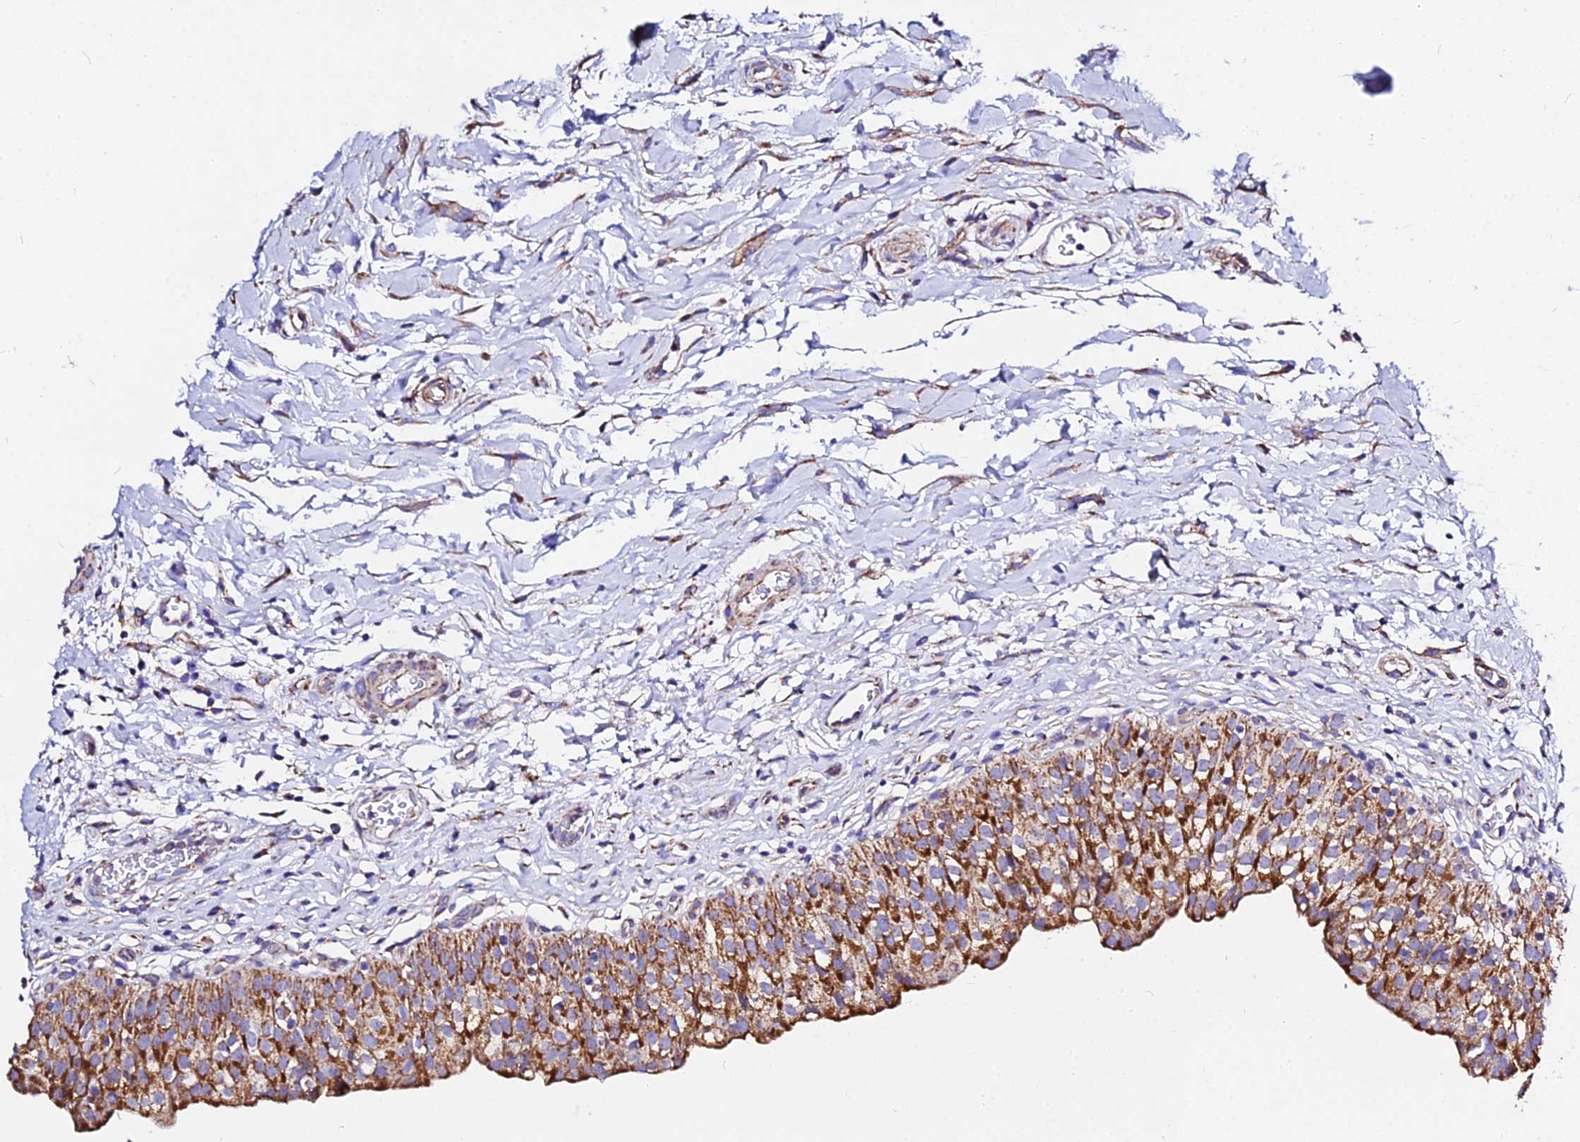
{"staining": {"intensity": "moderate", "quantity": ">75%", "location": "cytoplasmic/membranous"}, "tissue": "urinary bladder", "cell_type": "Urothelial cells", "image_type": "normal", "snomed": [{"axis": "morphology", "description": "Normal tissue, NOS"}, {"axis": "topography", "description": "Urinary bladder"}], "caption": "High-power microscopy captured an immunohistochemistry image of unremarkable urinary bladder, revealing moderate cytoplasmic/membranous staining in approximately >75% of urothelial cells.", "gene": "ZNF573", "patient": {"sex": "male", "age": 55}}